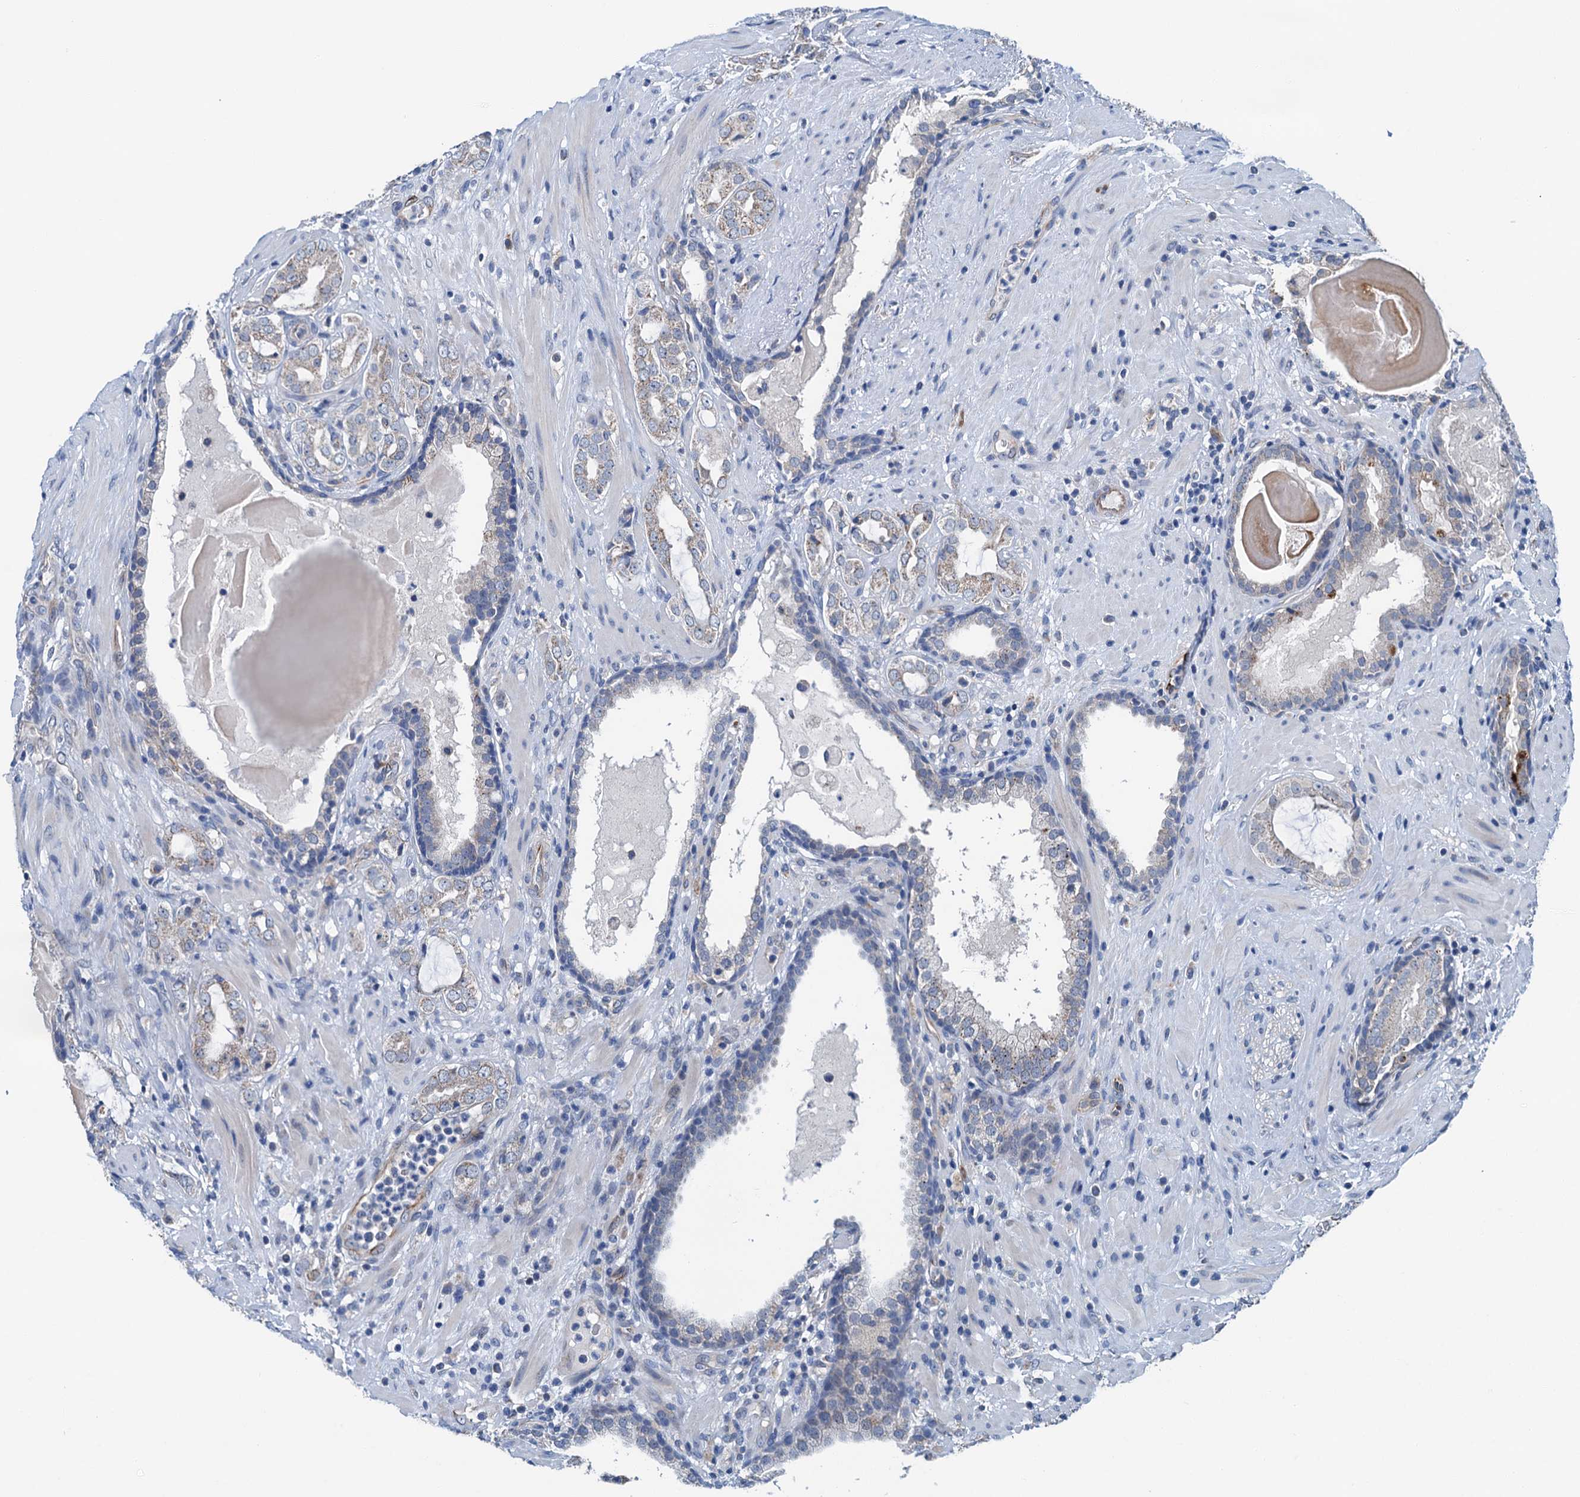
{"staining": {"intensity": "moderate", "quantity": "<25%", "location": "cytoplasmic/membranous"}, "tissue": "prostate cancer", "cell_type": "Tumor cells", "image_type": "cancer", "snomed": [{"axis": "morphology", "description": "Adenocarcinoma, High grade"}, {"axis": "topography", "description": "Prostate"}], "caption": "There is low levels of moderate cytoplasmic/membranous expression in tumor cells of prostate cancer (high-grade adenocarcinoma), as demonstrated by immunohistochemical staining (brown color).", "gene": "ELAC1", "patient": {"sex": "male", "age": 64}}